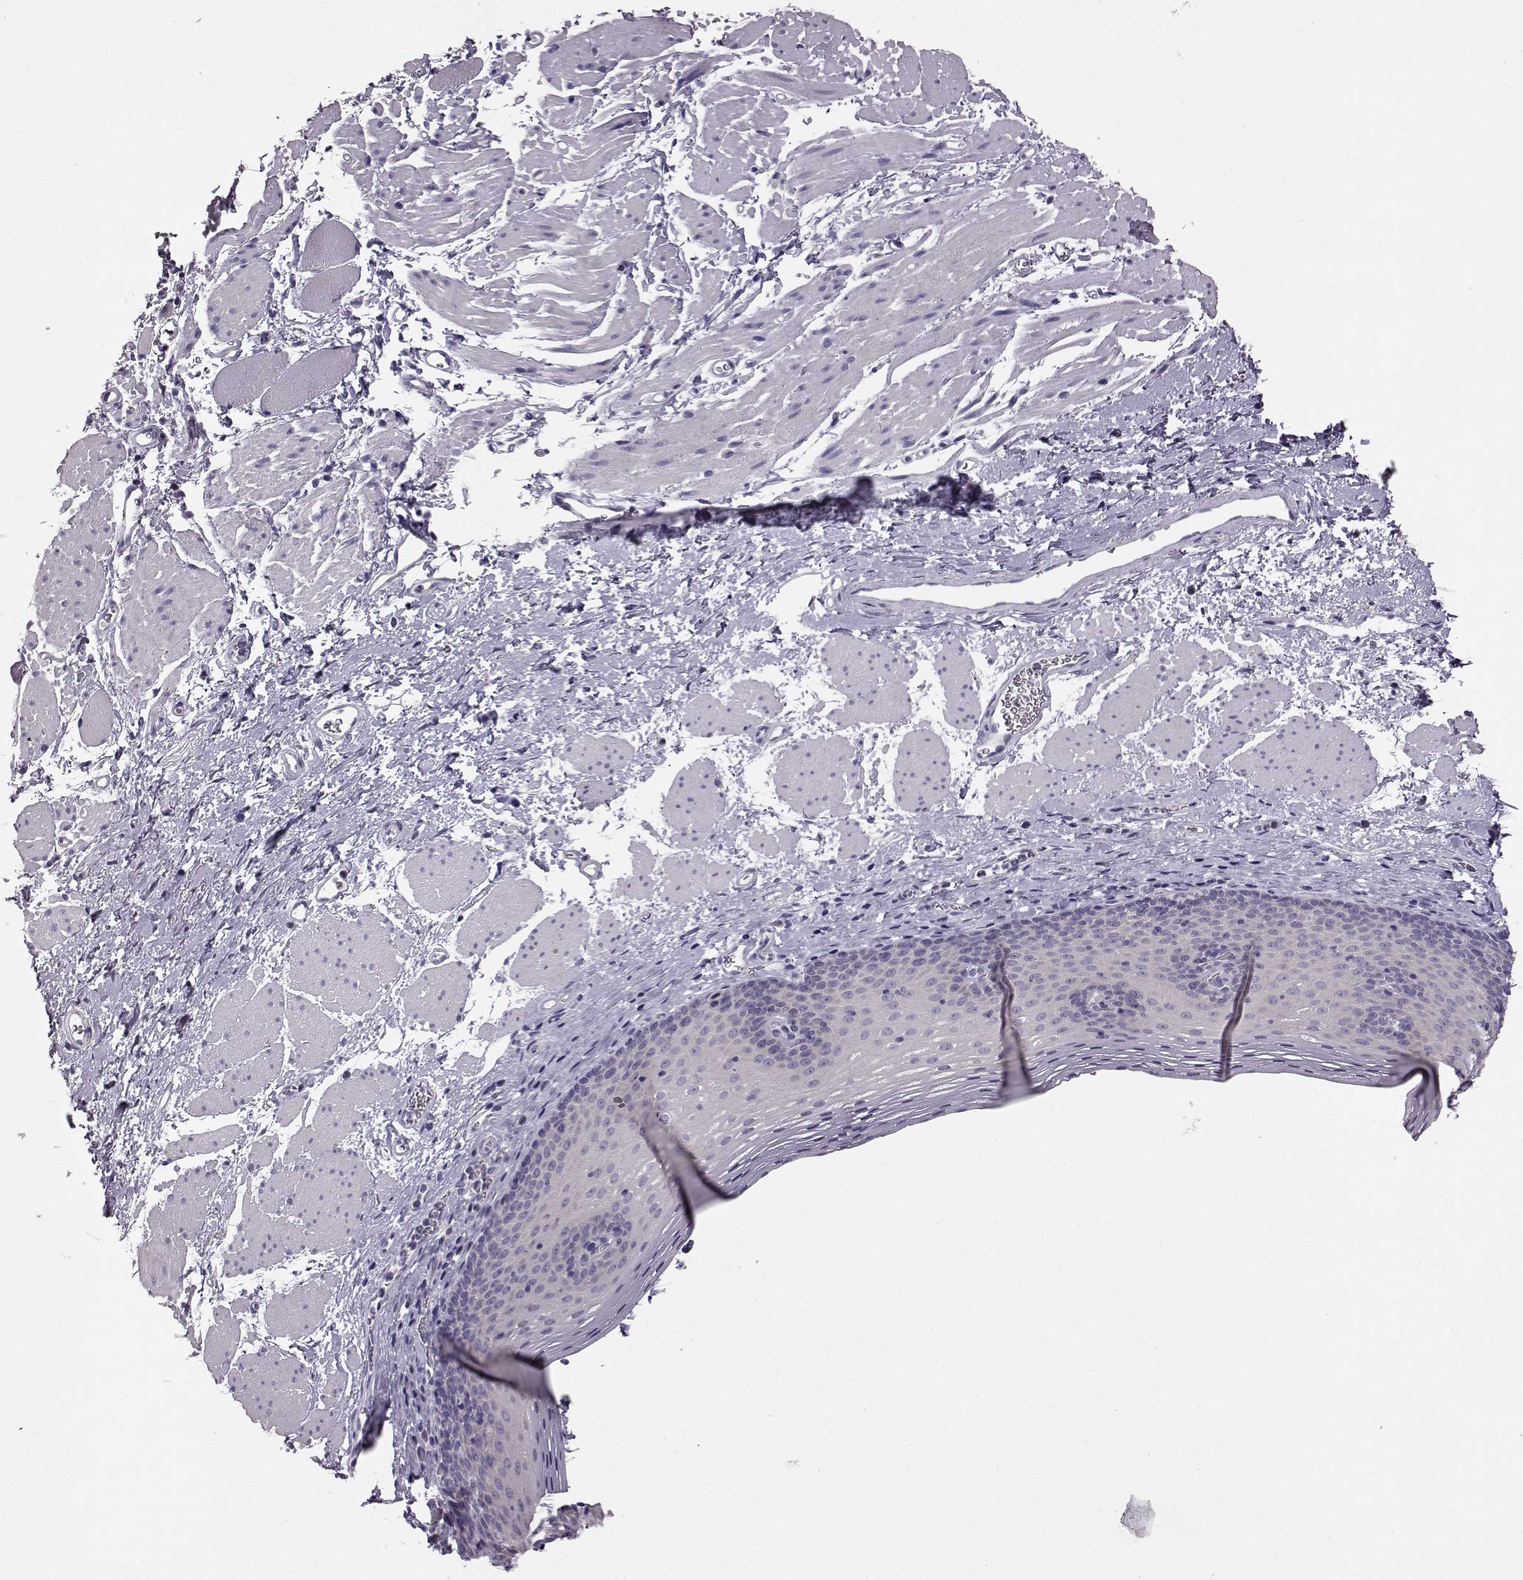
{"staining": {"intensity": "negative", "quantity": "none", "location": "none"}, "tissue": "esophagus", "cell_type": "Squamous epithelial cells", "image_type": "normal", "snomed": [{"axis": "morphology", "description": "Normal tissue, NOS"}, {"axis": "topography", "description": "Esophagus"}], "caption": "This is an IHC histopathology image of unremarkable human esophagus. There is no positivity in squamous epithelial cells.", "gene": "ADGRG2", "patient": {"sex": "female", "age": 68}}